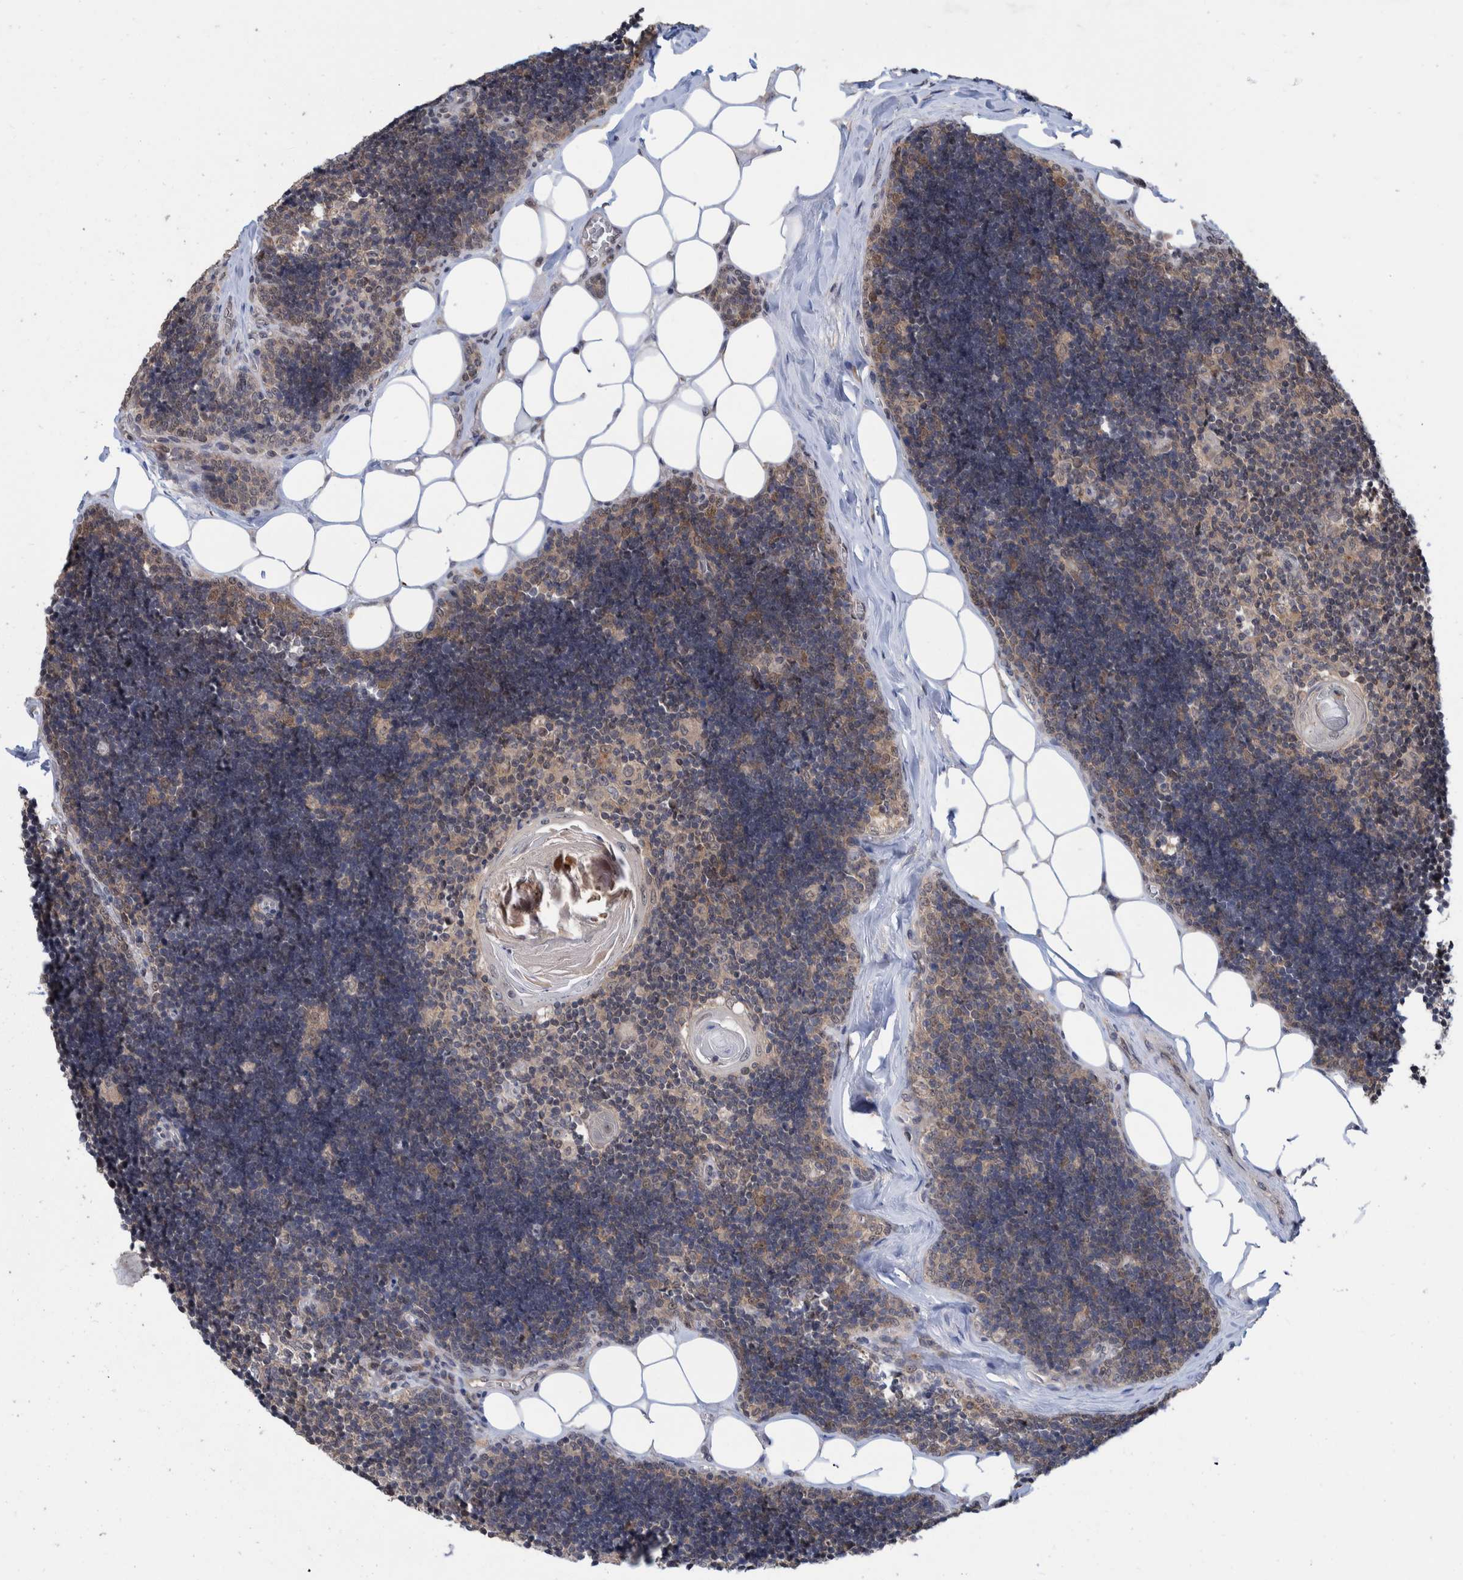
{"staining": {"intensity": "weak", "quantity": ">75%", "location": "cytoplasmic/membranous"}, "tissue": "lymph node", "cell_type": "Germinal center cells", "image_type": "normal", "snomed": [{"axis": "morphology", "description": "Normal tissue, NOS"}, {"axis": "topography", "description": "Lymph node"}], "caption": "Immunohistochemical staining of unremarkable lymph node shows weak cytoplasmic/membranous protein expression in about >75% of germinal center cells. The staining was performed using DAB, with brown indicating positive protein expression. Nuclei are stained blue with hematoxylin.", "gene": "PLPBP", "patient": {"sex": "male", "age": 33}}